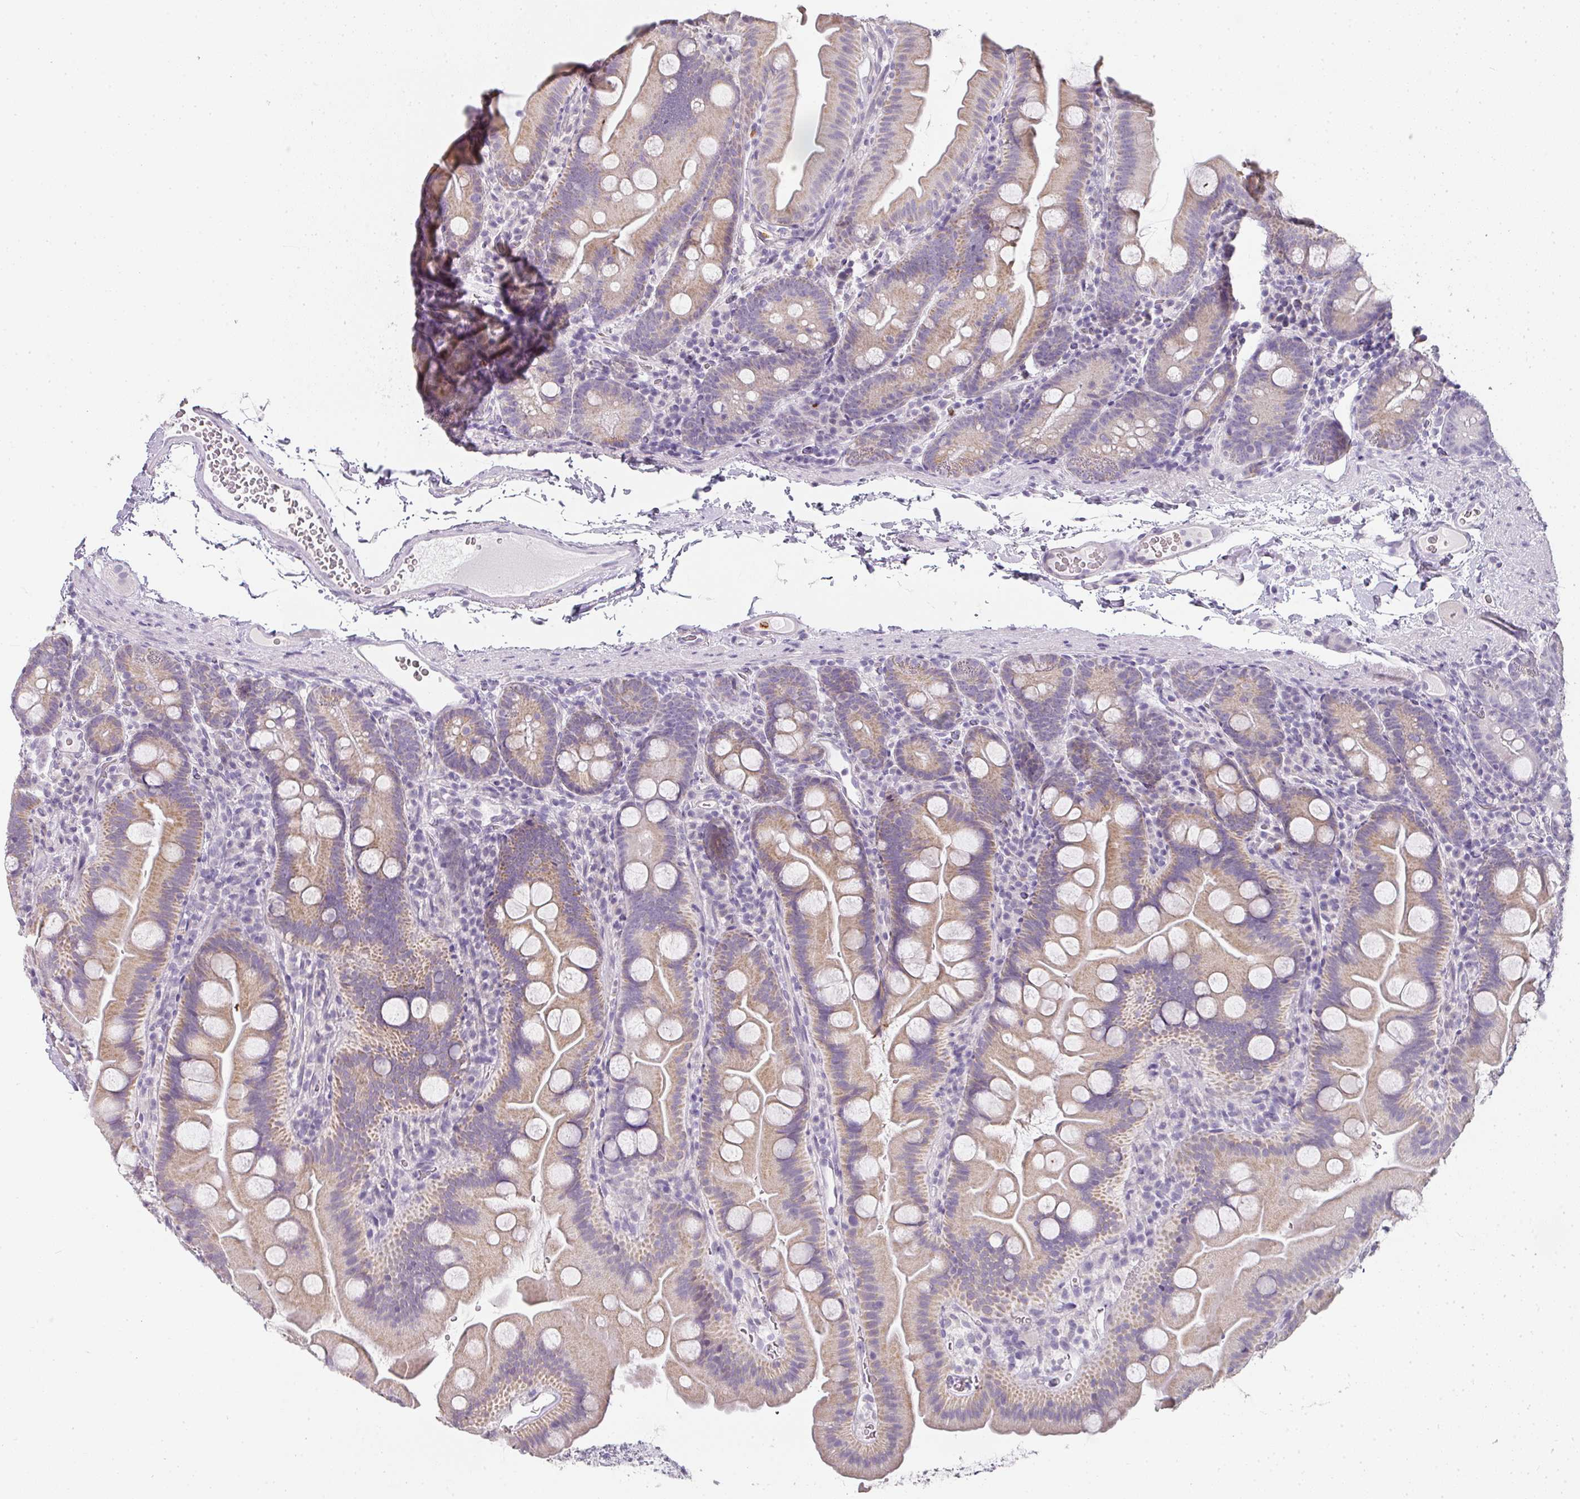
{"staining": {"intensity": "weak", "quantity": ">75%", "location": "cytoplasmic/membranous"}, "tissue": "small intestine", "cell_type": "Glandular cells", "image_type": "normal", "snomed": [{"axis": "morphology", "description": "Normal tissue, NOS"}, {"axis": "topography", "description": "Small intestine"}], "caption": "Immunohistochemistry (IHC) (DAB) staining of benign small intestine displays weak cytoplasmic/membranous protein staining in approximately >75% of glandular cells. Nuclei are stained in blue.", "gene": "CAMP", "patient": {"sex": "female", "age": 68}}